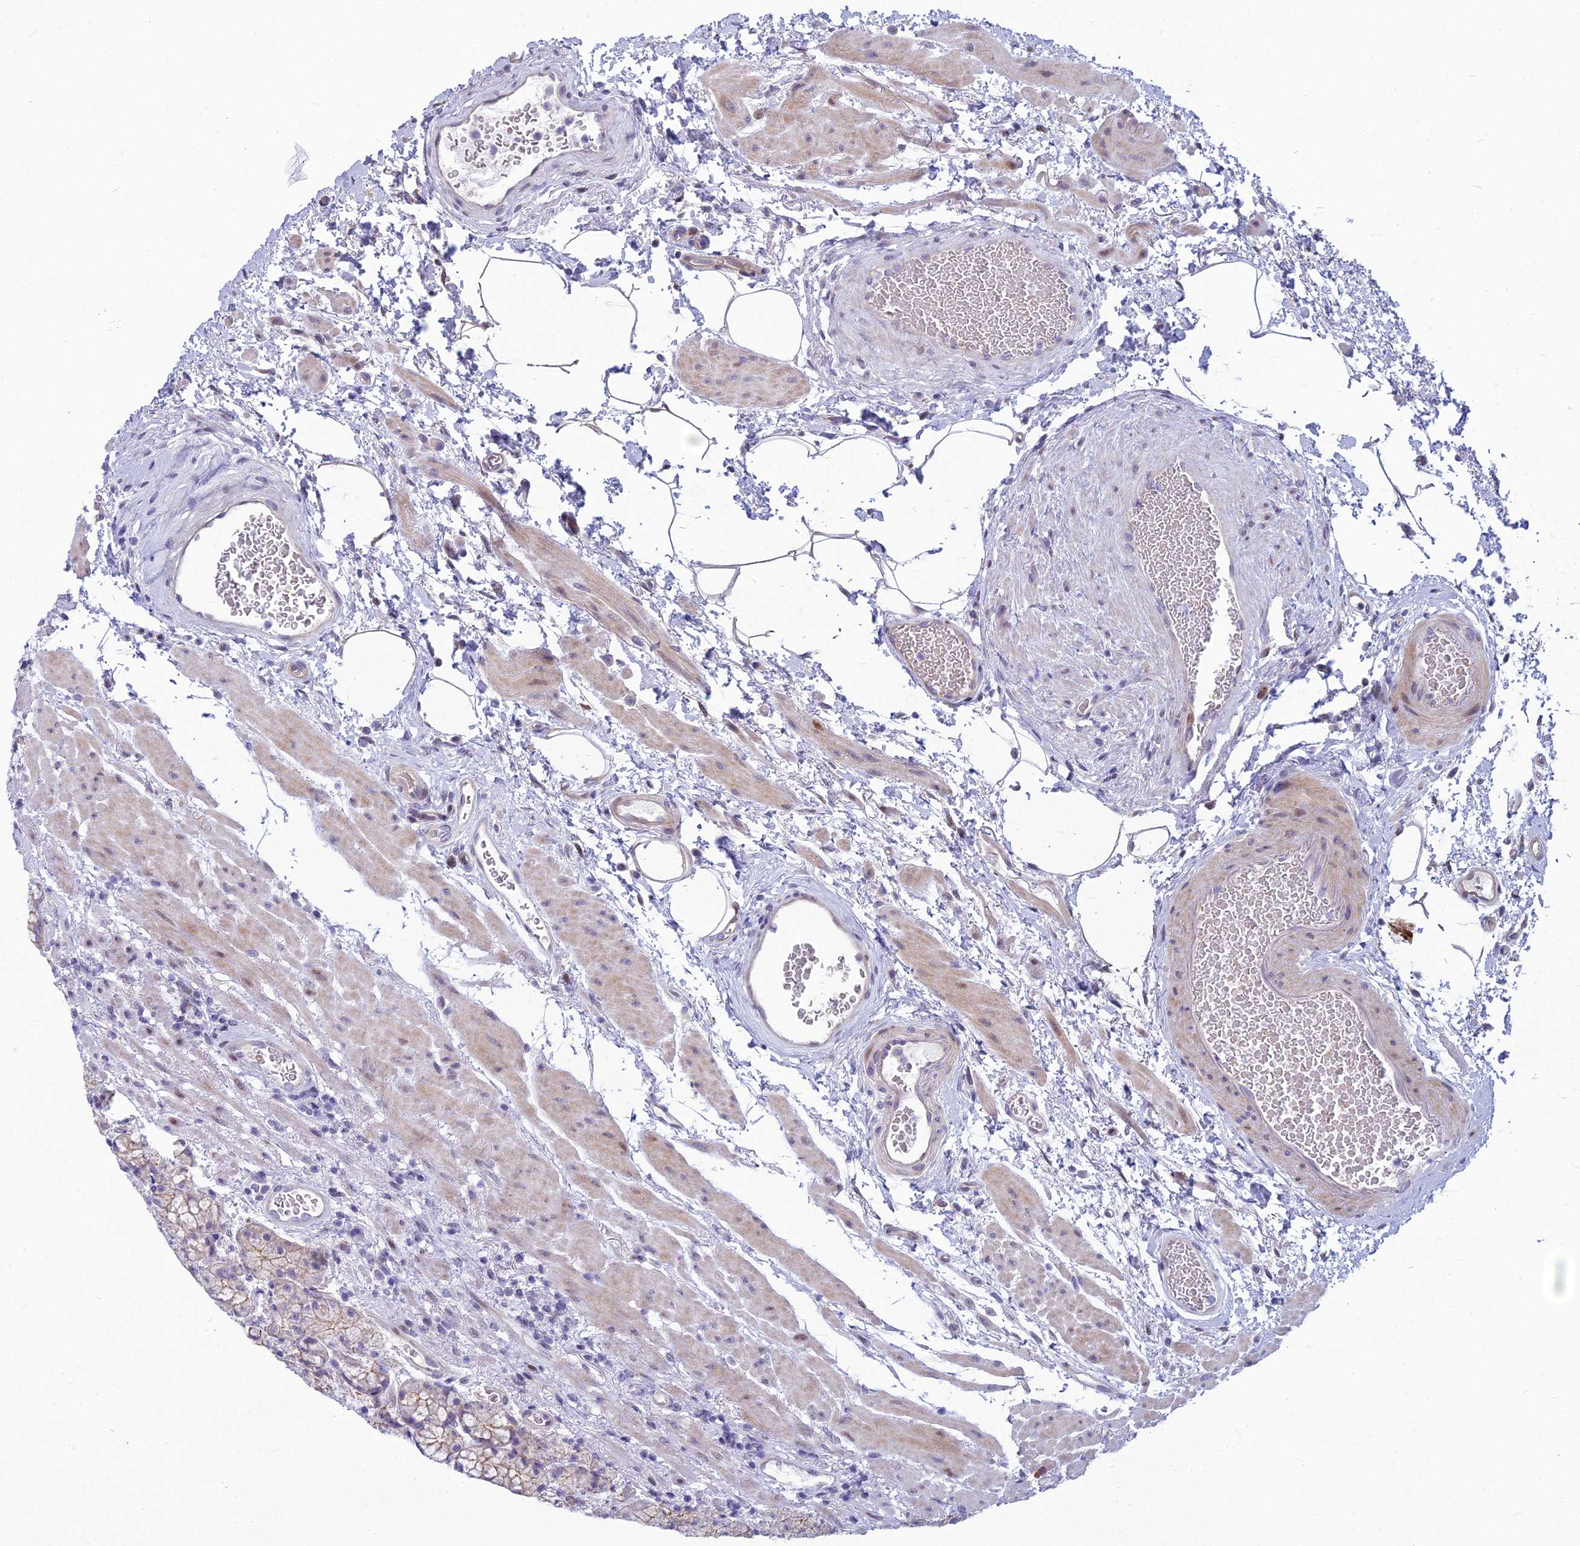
{"staining": {"intensity": "strong", "quantity": "<25%", "location": "cytoplasmic/membranous,nuclear"}, "tissue": "stomach", "cell_type": "Glandular cells", "image_type": "normal", "snomed": [{"axis": "morphology", "description": "Normal tissue, NOS"}, {"axis": "topography", "description": "Stomach"}], "caption": "A high-resolution histopathology image shows immunohistochemistry (IHC) staining of normal stomach, which demonstrates strong cytoplasmic/membranous,nuclear staining in approximately <25% of glandular cells. The protein of interest is stained brown, and the nuclei are stained in blue (DAB (3,3'-diaminobenzidine) IHC with brightfield microscopy, high magnification).", "gene": "ENSG00000285920", "patient": {"sex": "male", "age": 63}}